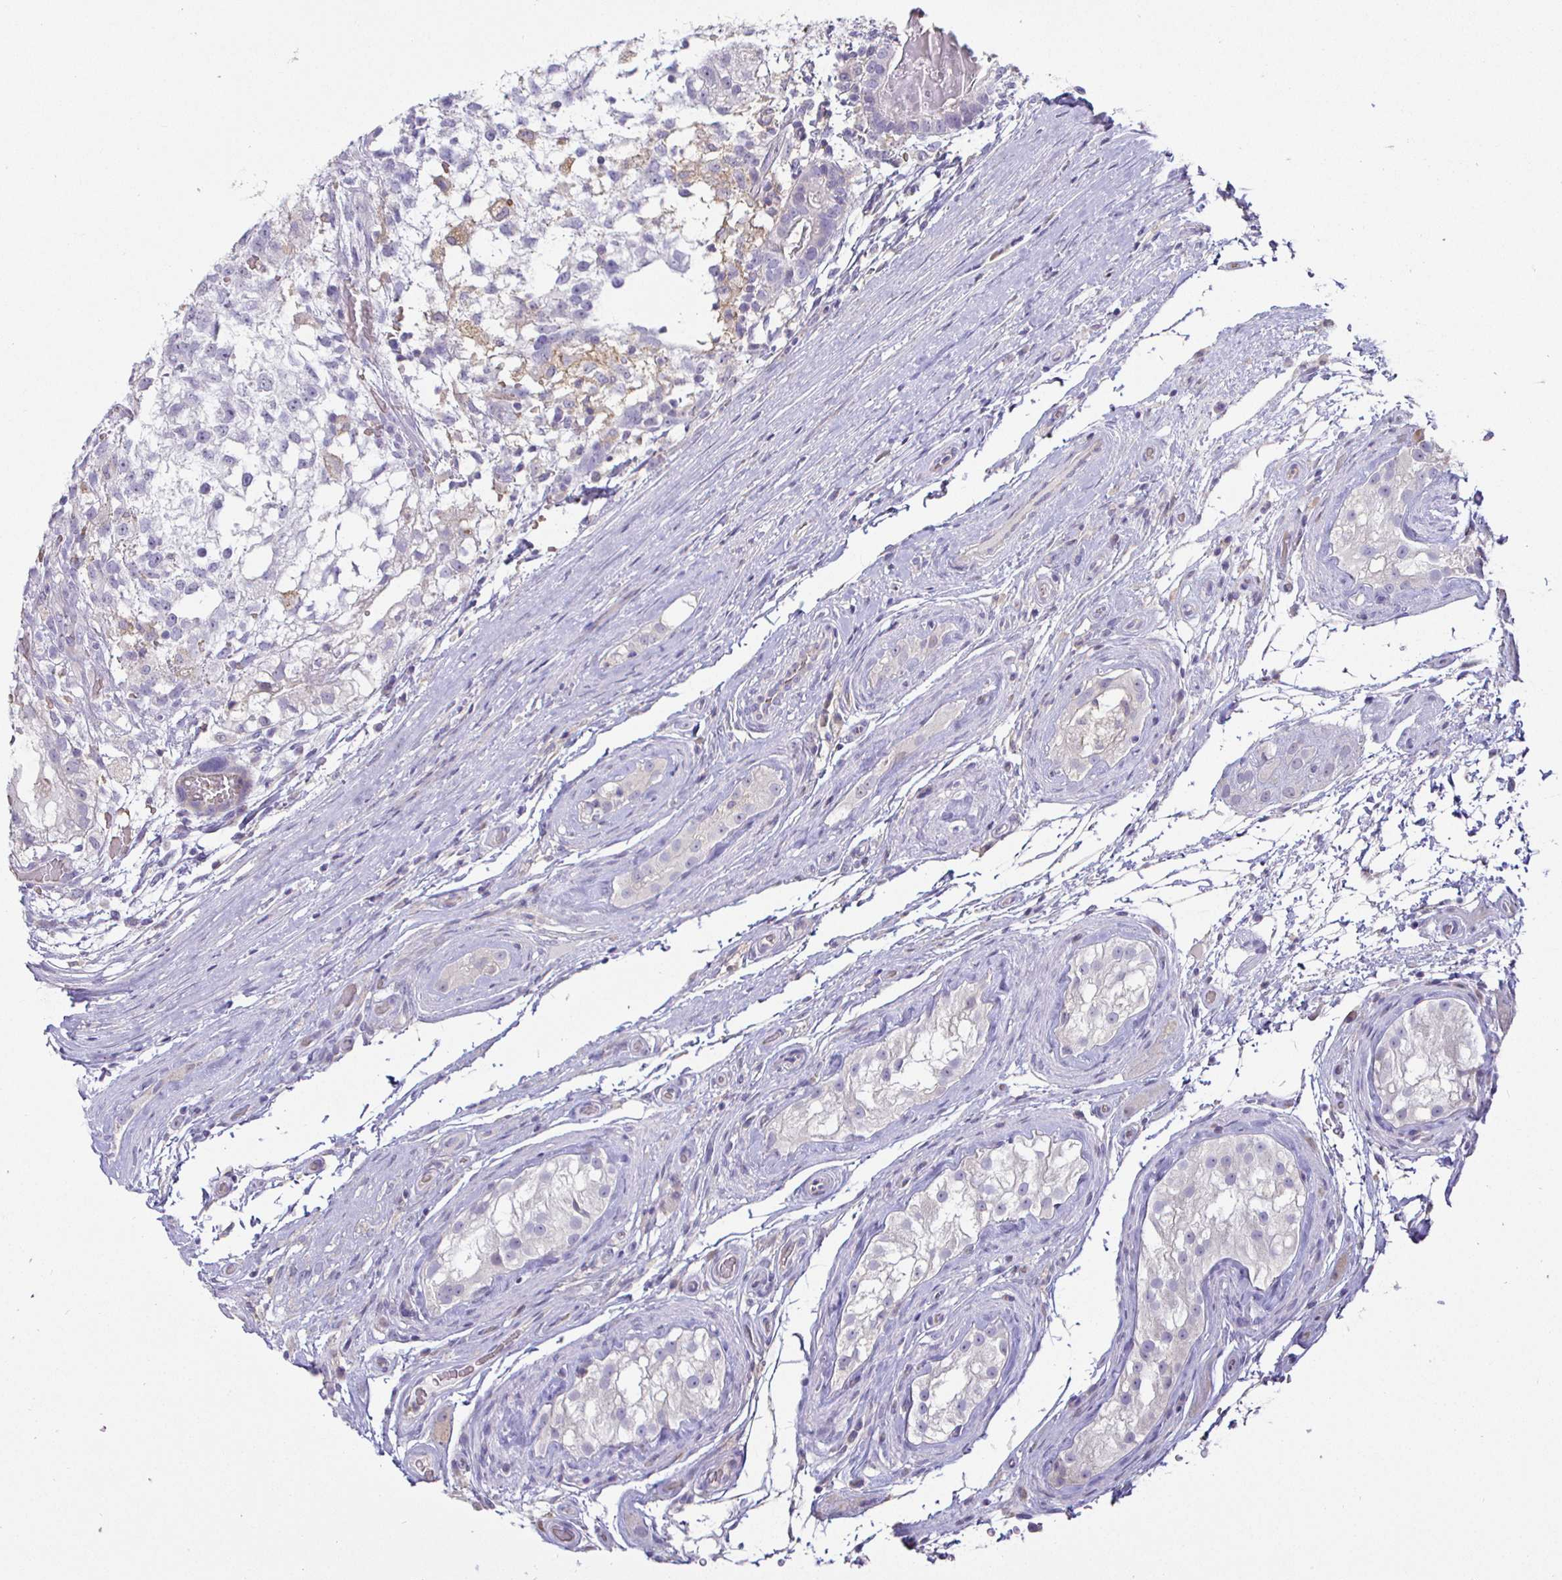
{"staining": {"intensity": "negative", "quantity": "none", "location": "none"}, "tissue": "testis cancer", "cell_type": "Tumor cells", "image_type": "cancer", "snomed": [{"axis": "morphology", "description": "Seminoma, NOS"}, {"axis": "morphology", "description": "Carcinoma, Embryonal, NOS"}, {"axis": "topography", "description": "Testis"}], "caption": "IHC image of human testis embryonal carcinoma stained for a protein (brown), which displays no positivity in tumor cells.", "gene": "SIRPA", "patient": {"sex": "male", "age": 41}}